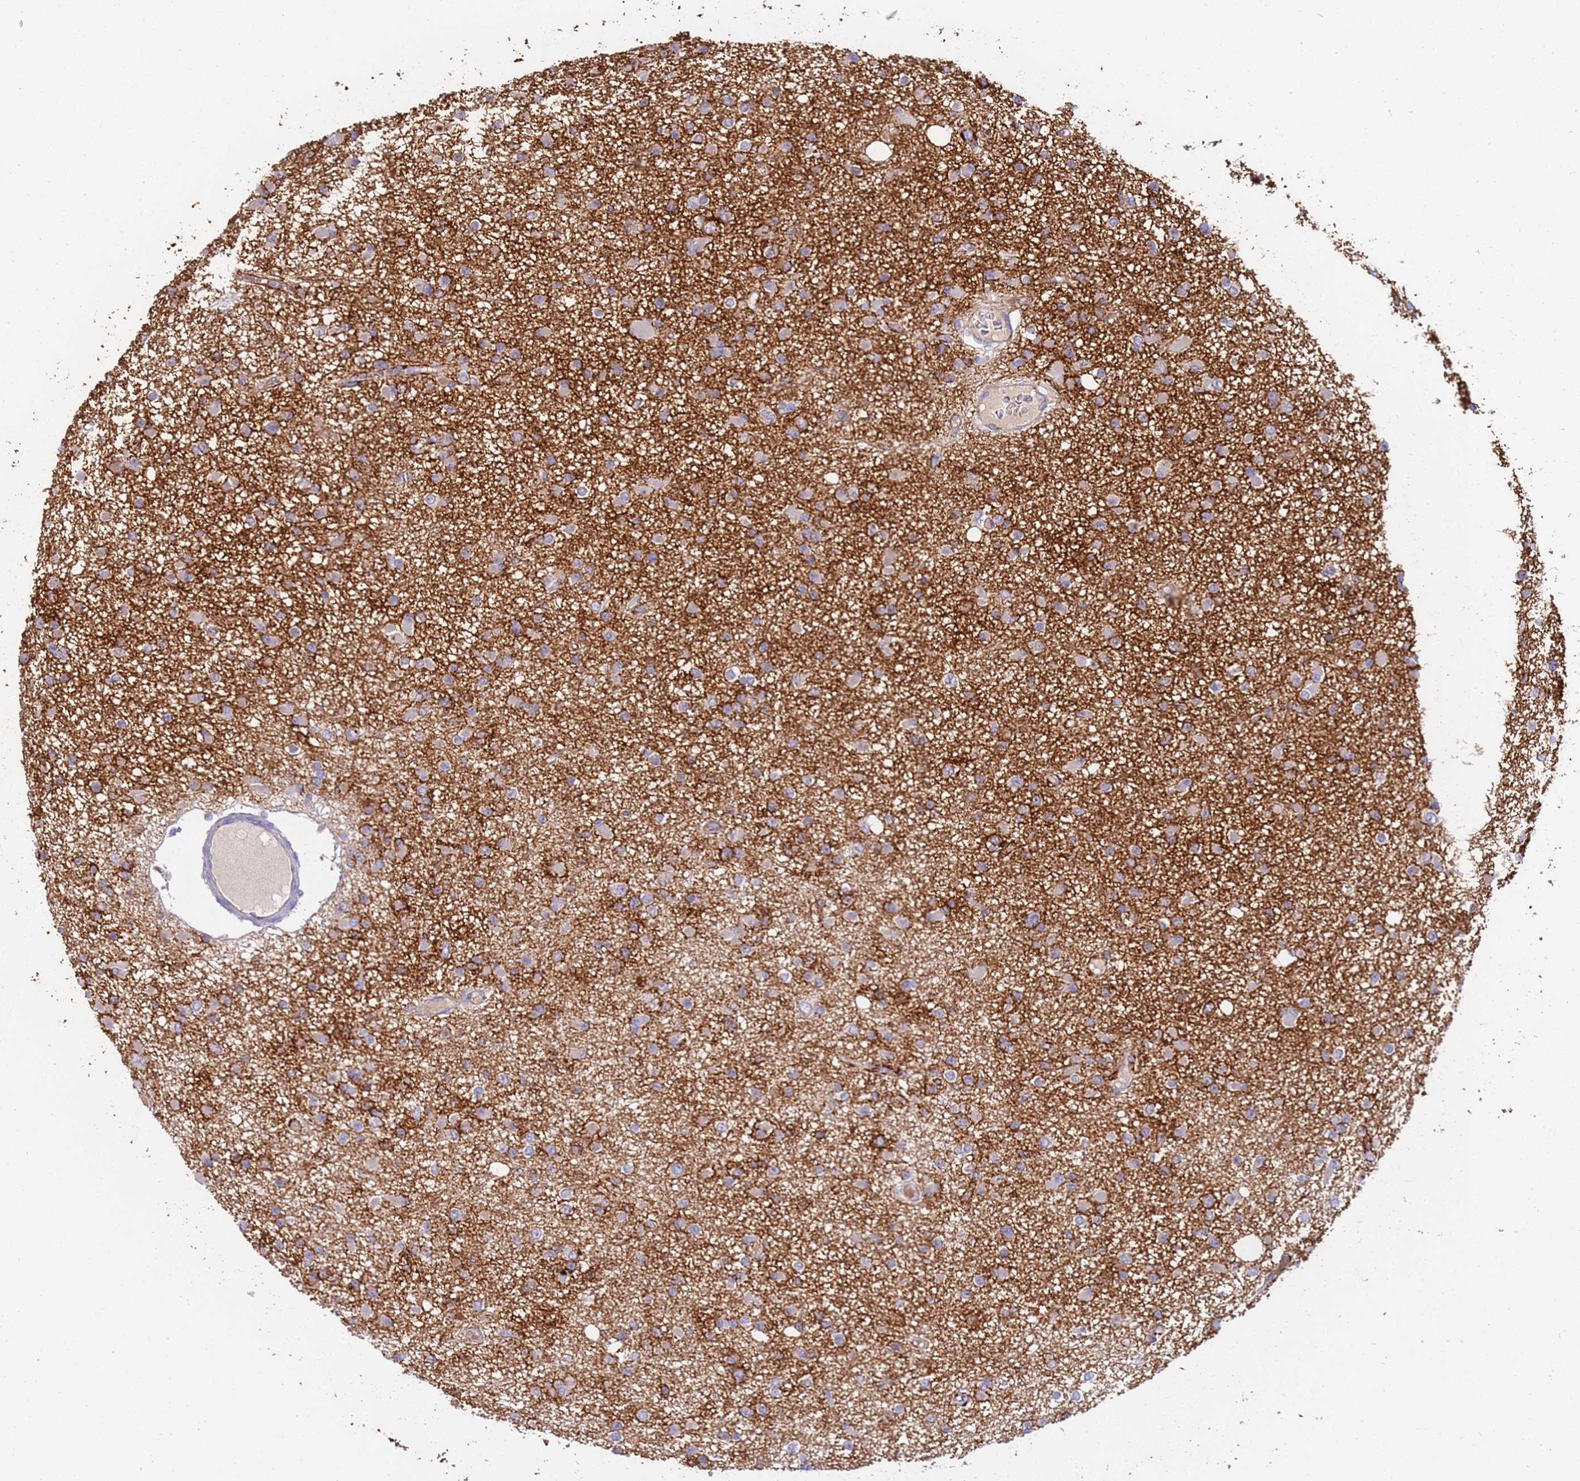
{"staining": {"intensity": "weak", "quantity": "<25%", "location": "cytoplasmic/membranous"}, "tissue": "glioma", "cell_type": "Tumor cells", "image_type": "cancer", "snomed": [{"axis": "morphology", "description": "Glioma, malignant, Low grade"}, {"axis": "topography", "description": "Brain"}], "caption": "Tumor cells are negative for brown protein staining in glioma. The staining was performed using DAB to visualize the protein expression in brown, while the nuclei were stained in blue with hematoxylin (Magnification: 20x).", "gene": "NMUR2", "patient": {"sex": "female", "age": 22}}